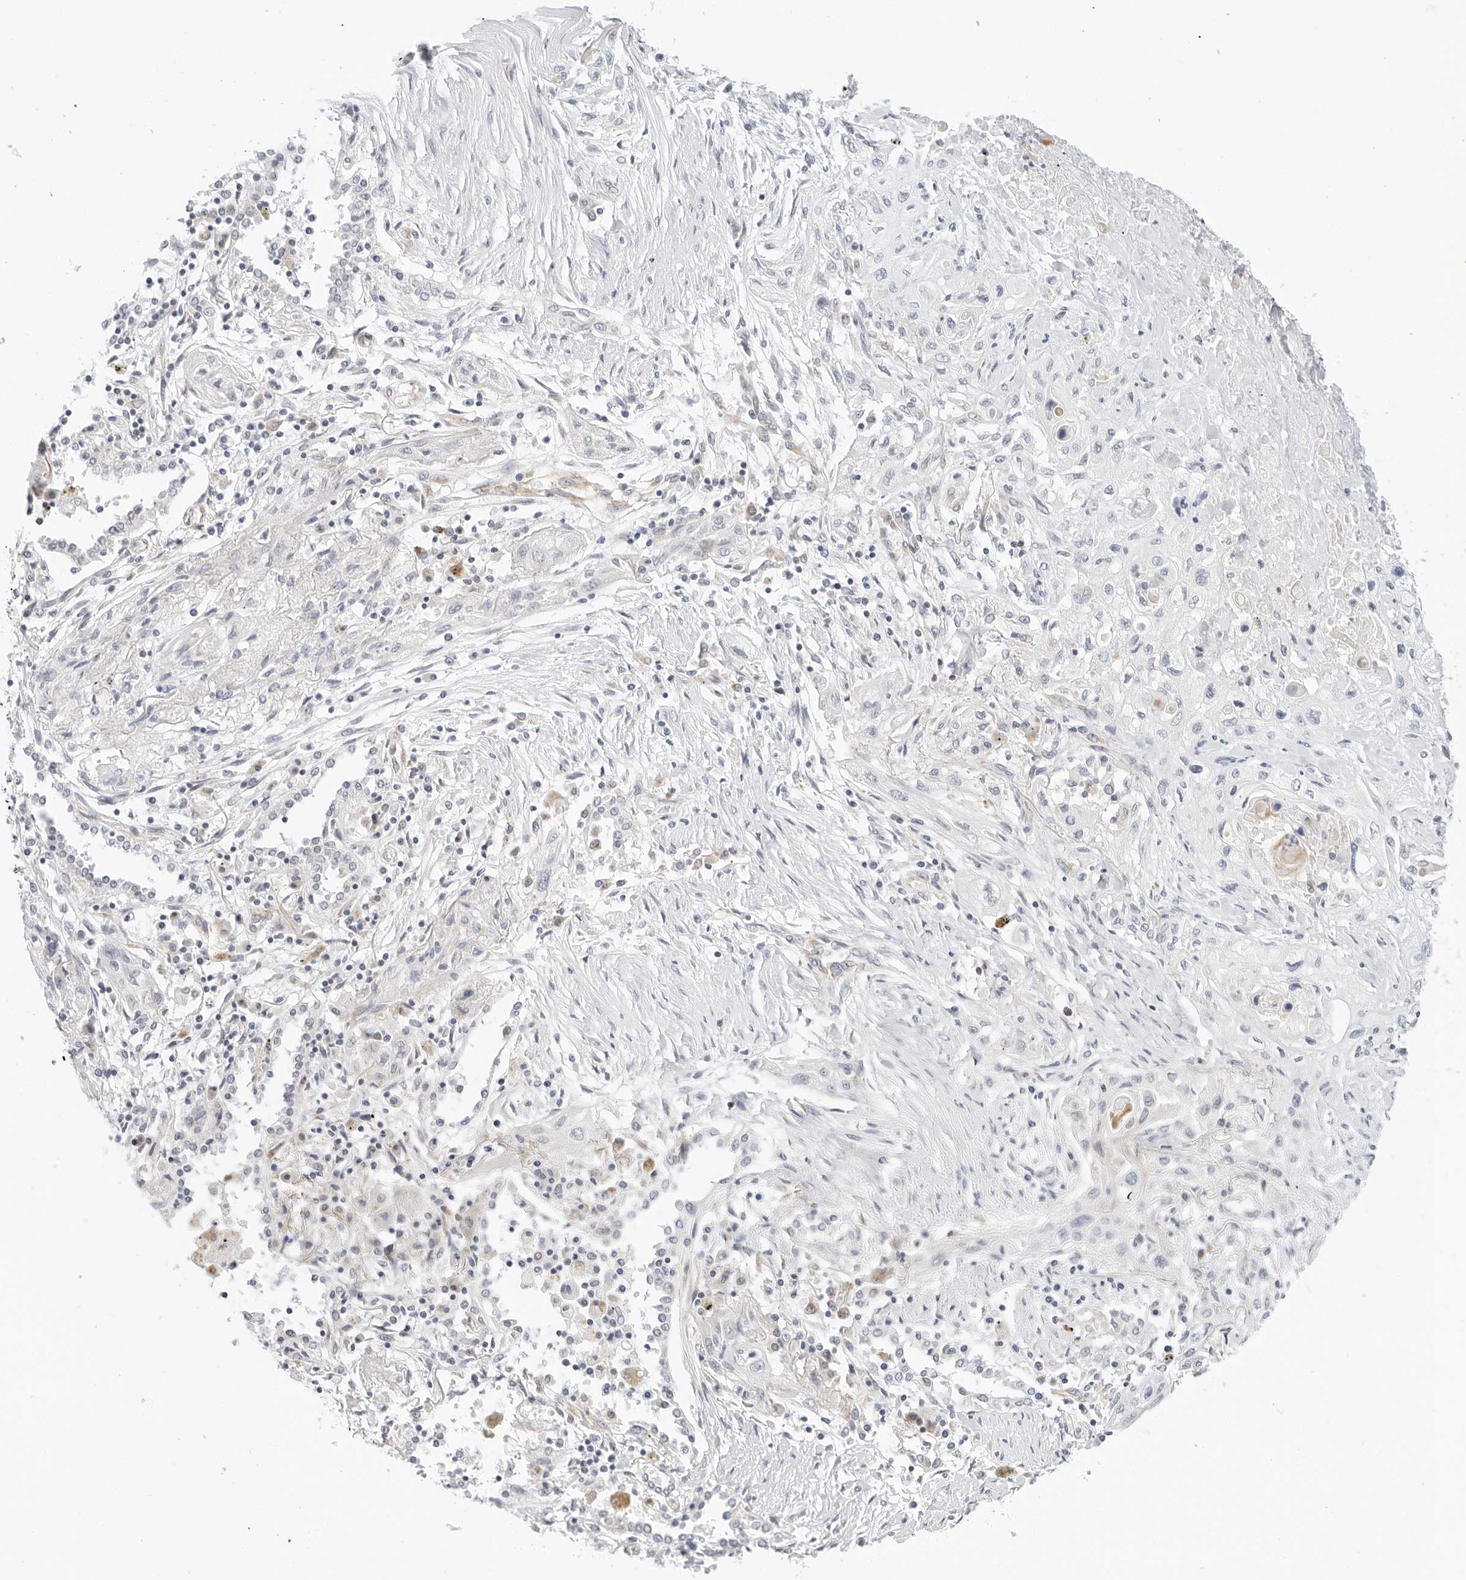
{"staining": {"intensity": "negative", "quantity": "none", "location": "none"}, "tissue": "lung cancer", "cell_type": "Tumor cells", "image_type": "cancer", "snomed": [{"axis": "morphology", "description": "Squamous cell carcinoma, NOS"}, {"axis": "topography", "description": "Lung"}], "caption": "This is a photomicrograph of immunohistochemistry (IHC) staining of lung cancer, which shows no positivity in tumor cells.", "gene": "RC3H1", "patient": {"sex": "female", "age": 47}}